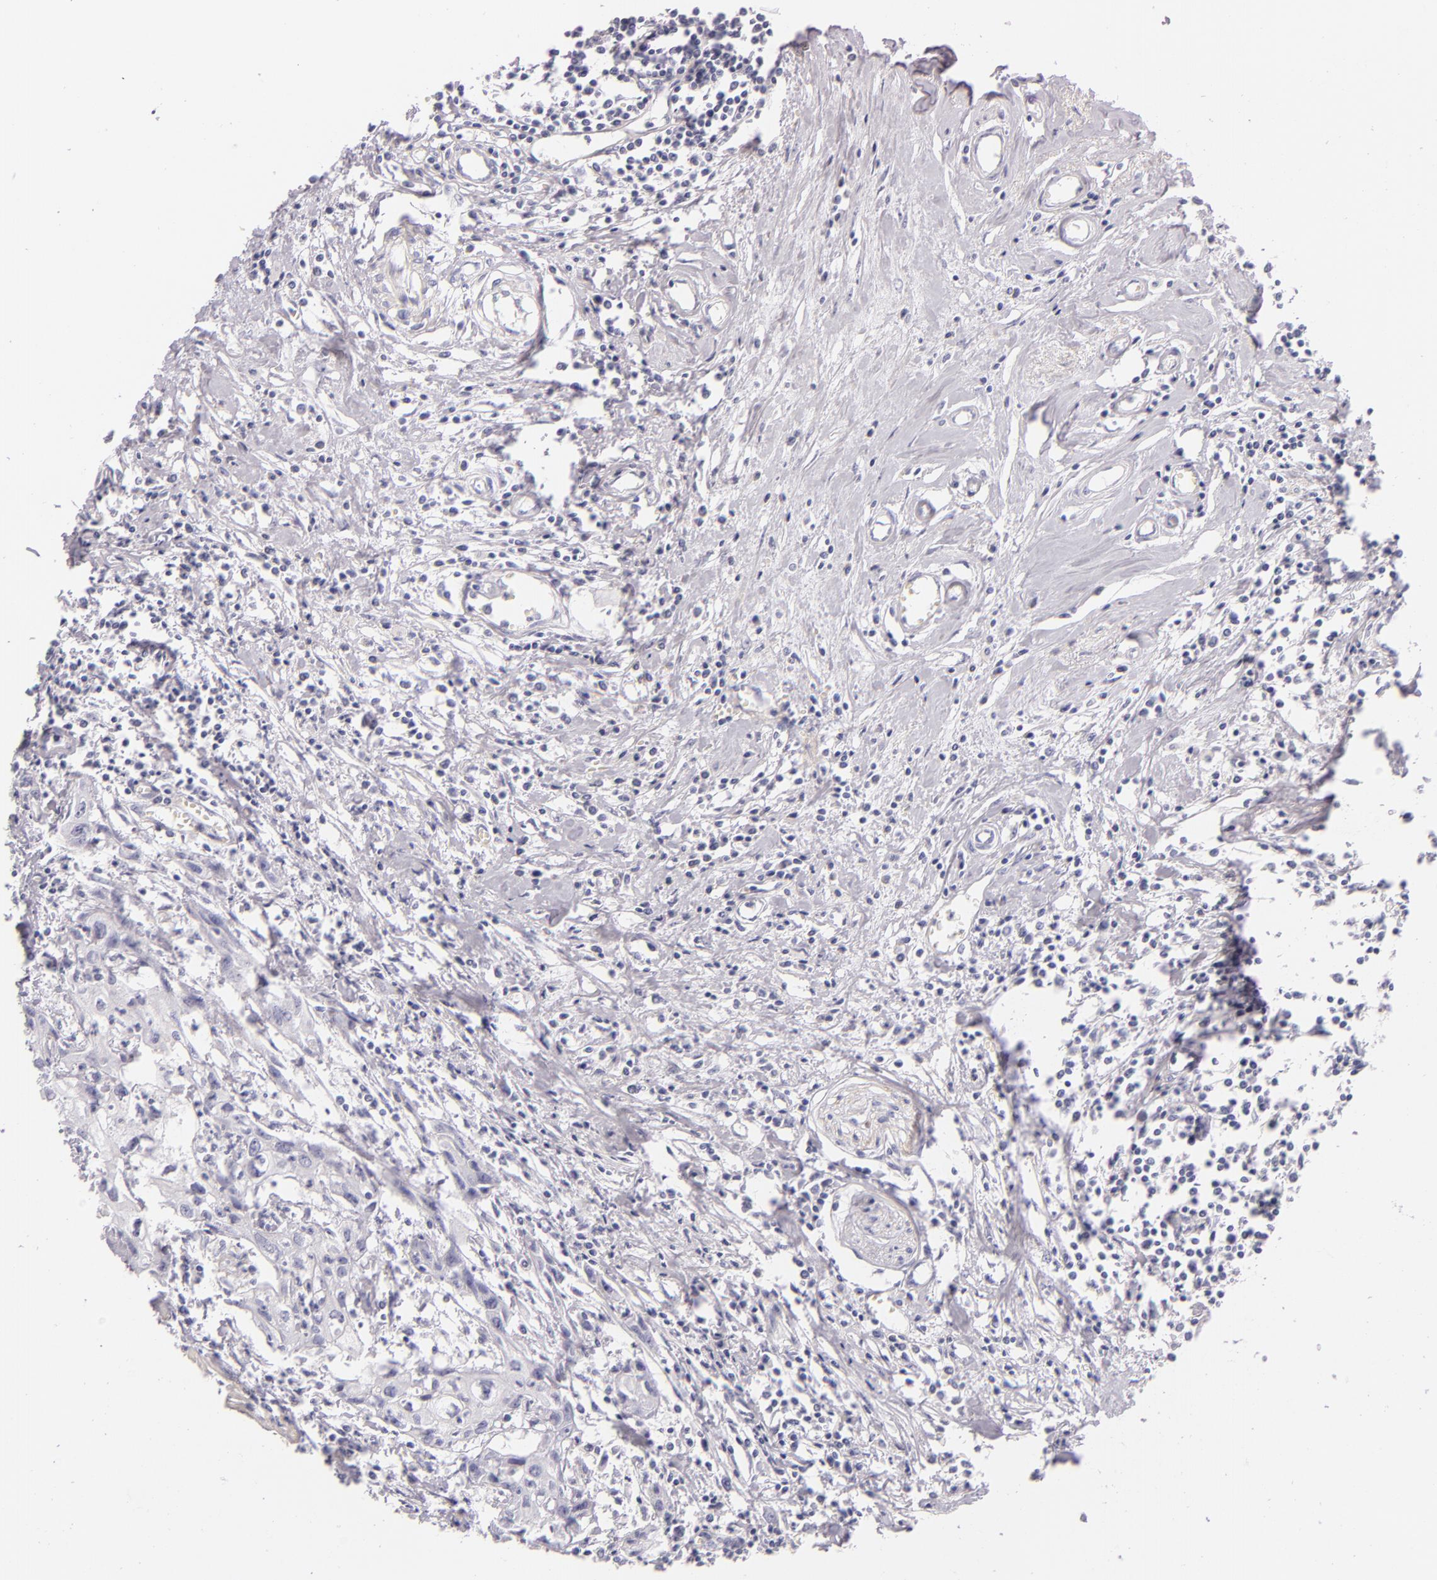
{"staining": {"intensity": "negative", "quantity": "none", "location": "none"}, "tissue": "urothelial cancer", "cell_type": "Tumor cells", "image_type": "cancer", "snomed": [{"axis": "morphology", "description": "Urothelial carcinoma, High grade"}, {"axis": "topography", "description": "Urinary bladder"}], "caption": "Immunohistochemical staining of high-grade urothelial carcinoma reveals no significant staining in tumor cells.", "gene": "INA", "patient": {"sex": "male", "age": 54}}